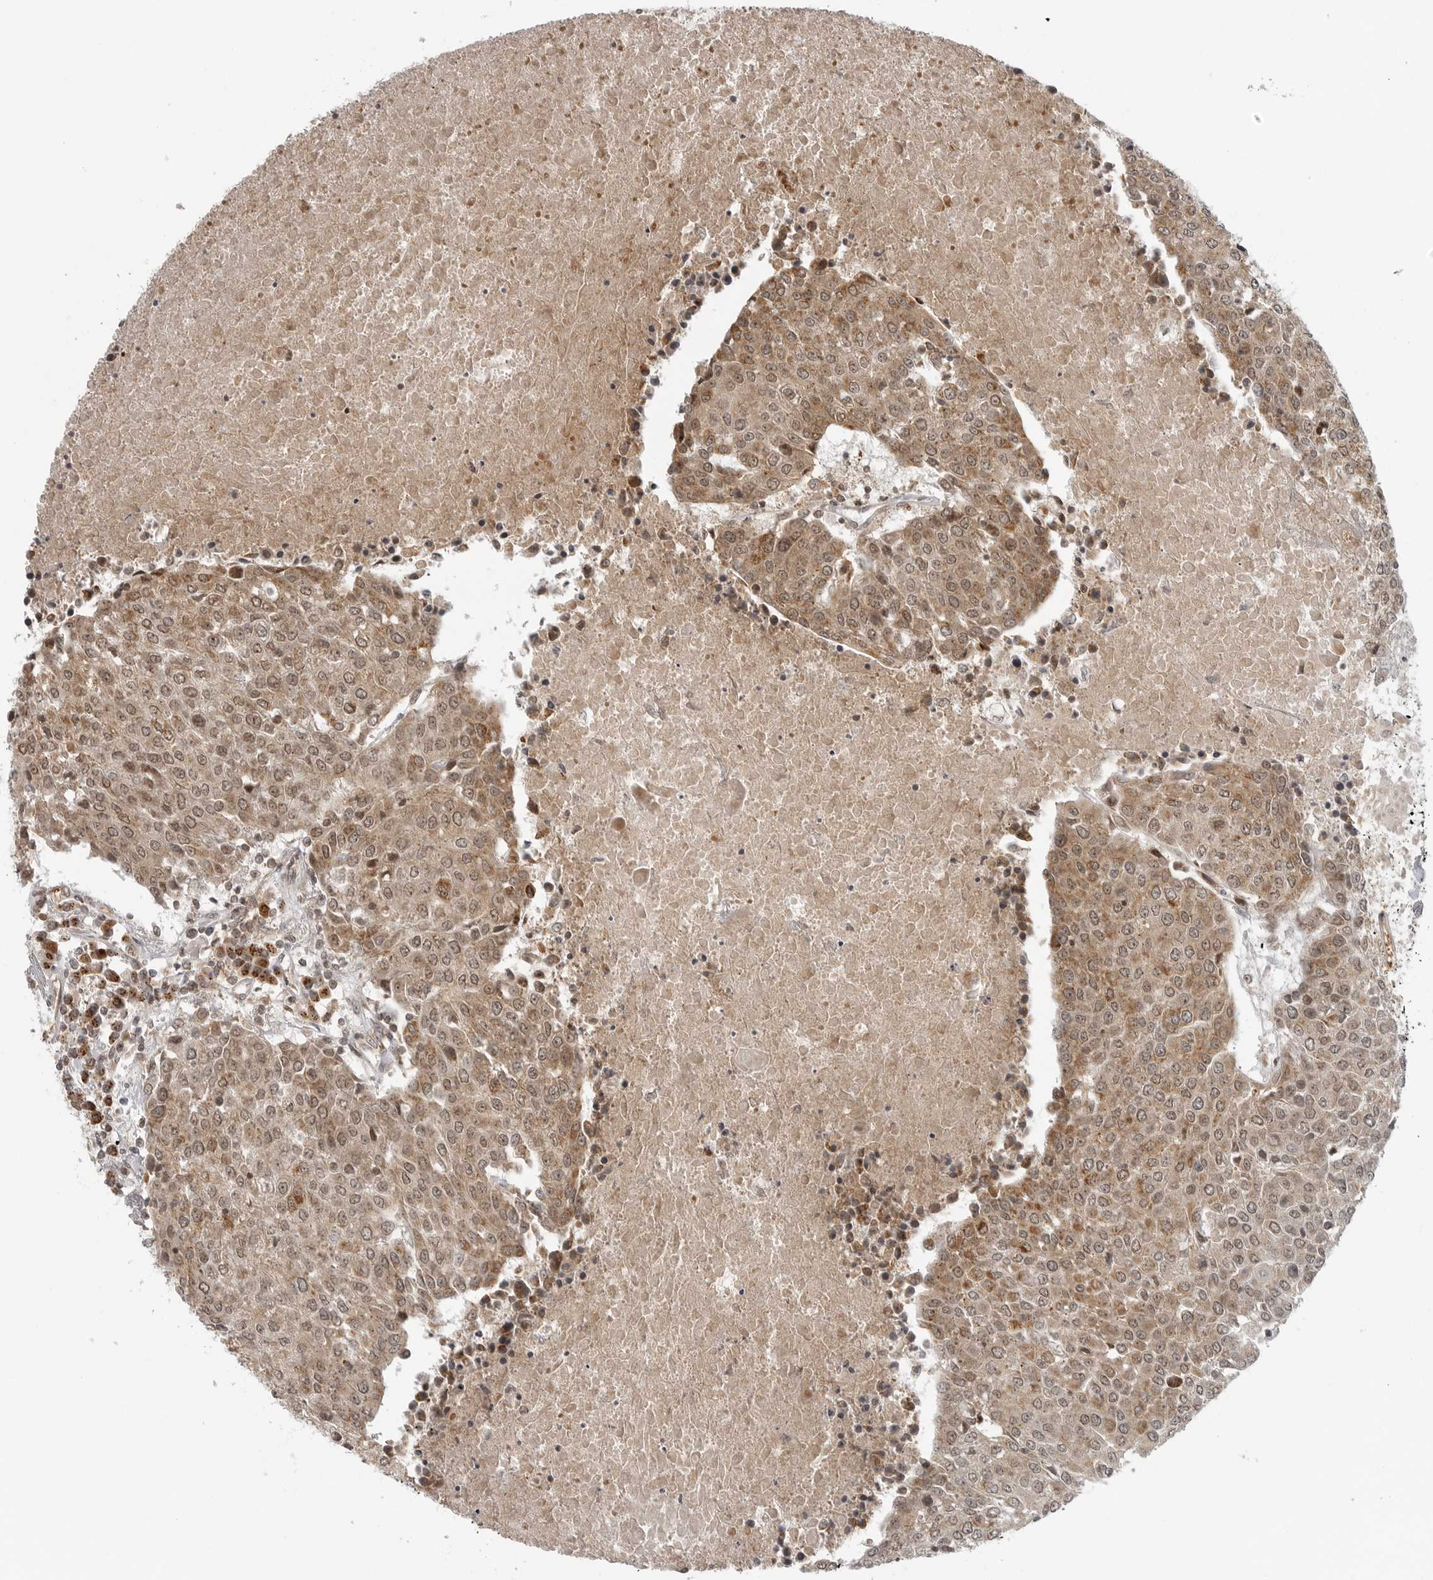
{"staining": {"intensity": "moderate", "quantity": ">75%", "location": "cytoplasmic/membranous,nuclear"}, "tissue": "urothelial cancer", "cell_type": "Tumor cells", "image_type": "cancer", "snomed": [{"axis": "morphology", "description": "Urothelial carcinoma, High grade"}, {"axis": "topography", "description": "Urinary bladder"}], "caption": "Protein expression analysis of urothelial carcinoma (high-grade) displays moderate cytoplasmic/membranous and nuclear positivity in about >75% of tumor cells.", "gene": "COPA", "patient": {"sex": "female", "age": 85}}